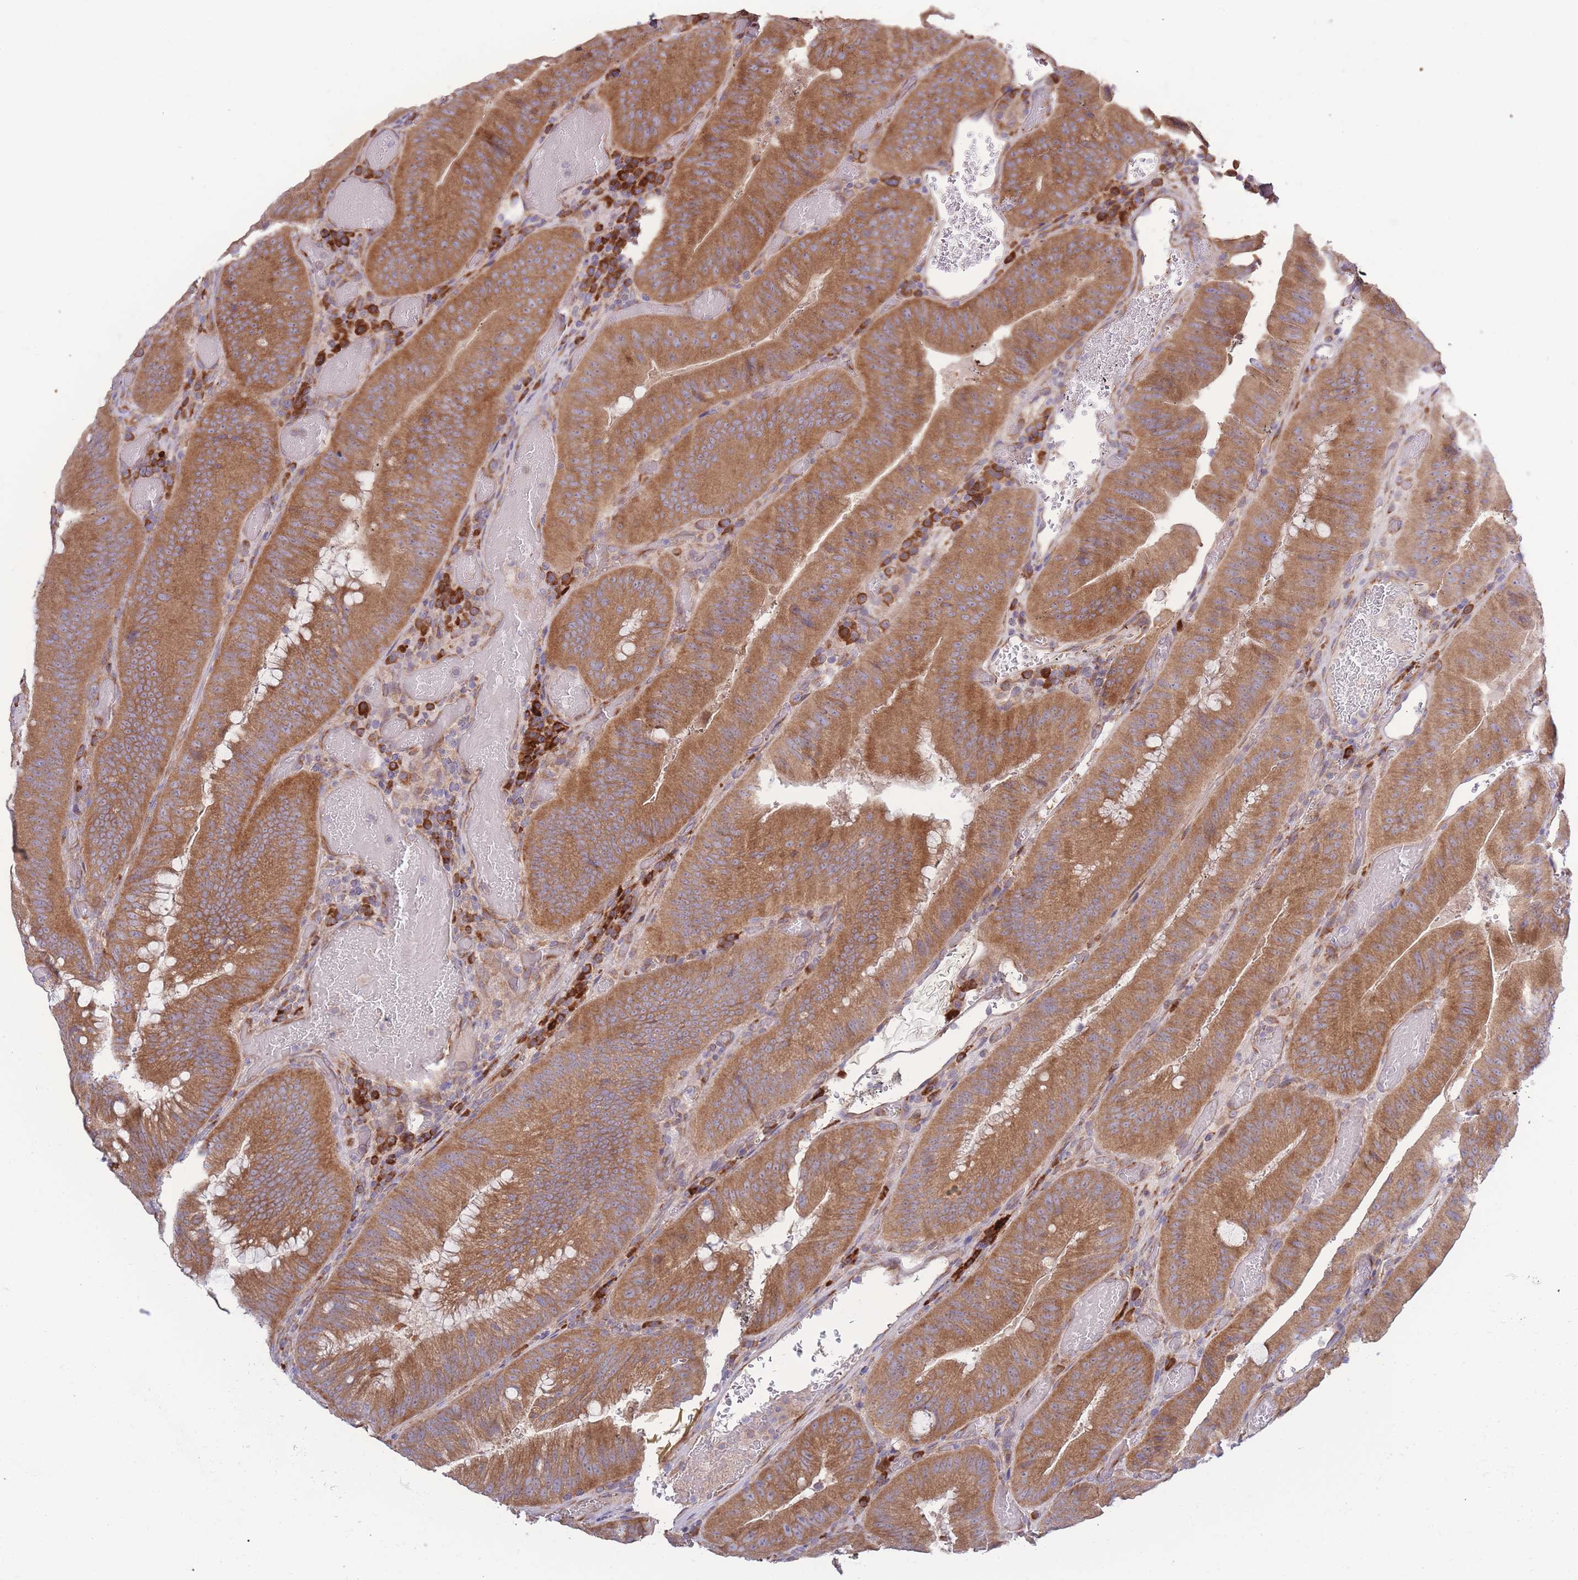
{"staining": {"intensity": "strong", "quantity": ">75%", "location": "cytoplasmic/membranous"}, "tissue": "colorectal cancer", "cell_type": "Tumor cells", "image_type": "cancer", "snomed": [{"axis": "morphology", "description": "Adenocarcinoma, NOS"}, {"axis": "topography", "description": "Colon"}], "caption": "Colorectal cancer stained with a protein marker exhibits strong staining in tumor cells.", "gene": "BEX1", "patient": {"sex": "female", "age": 43}}